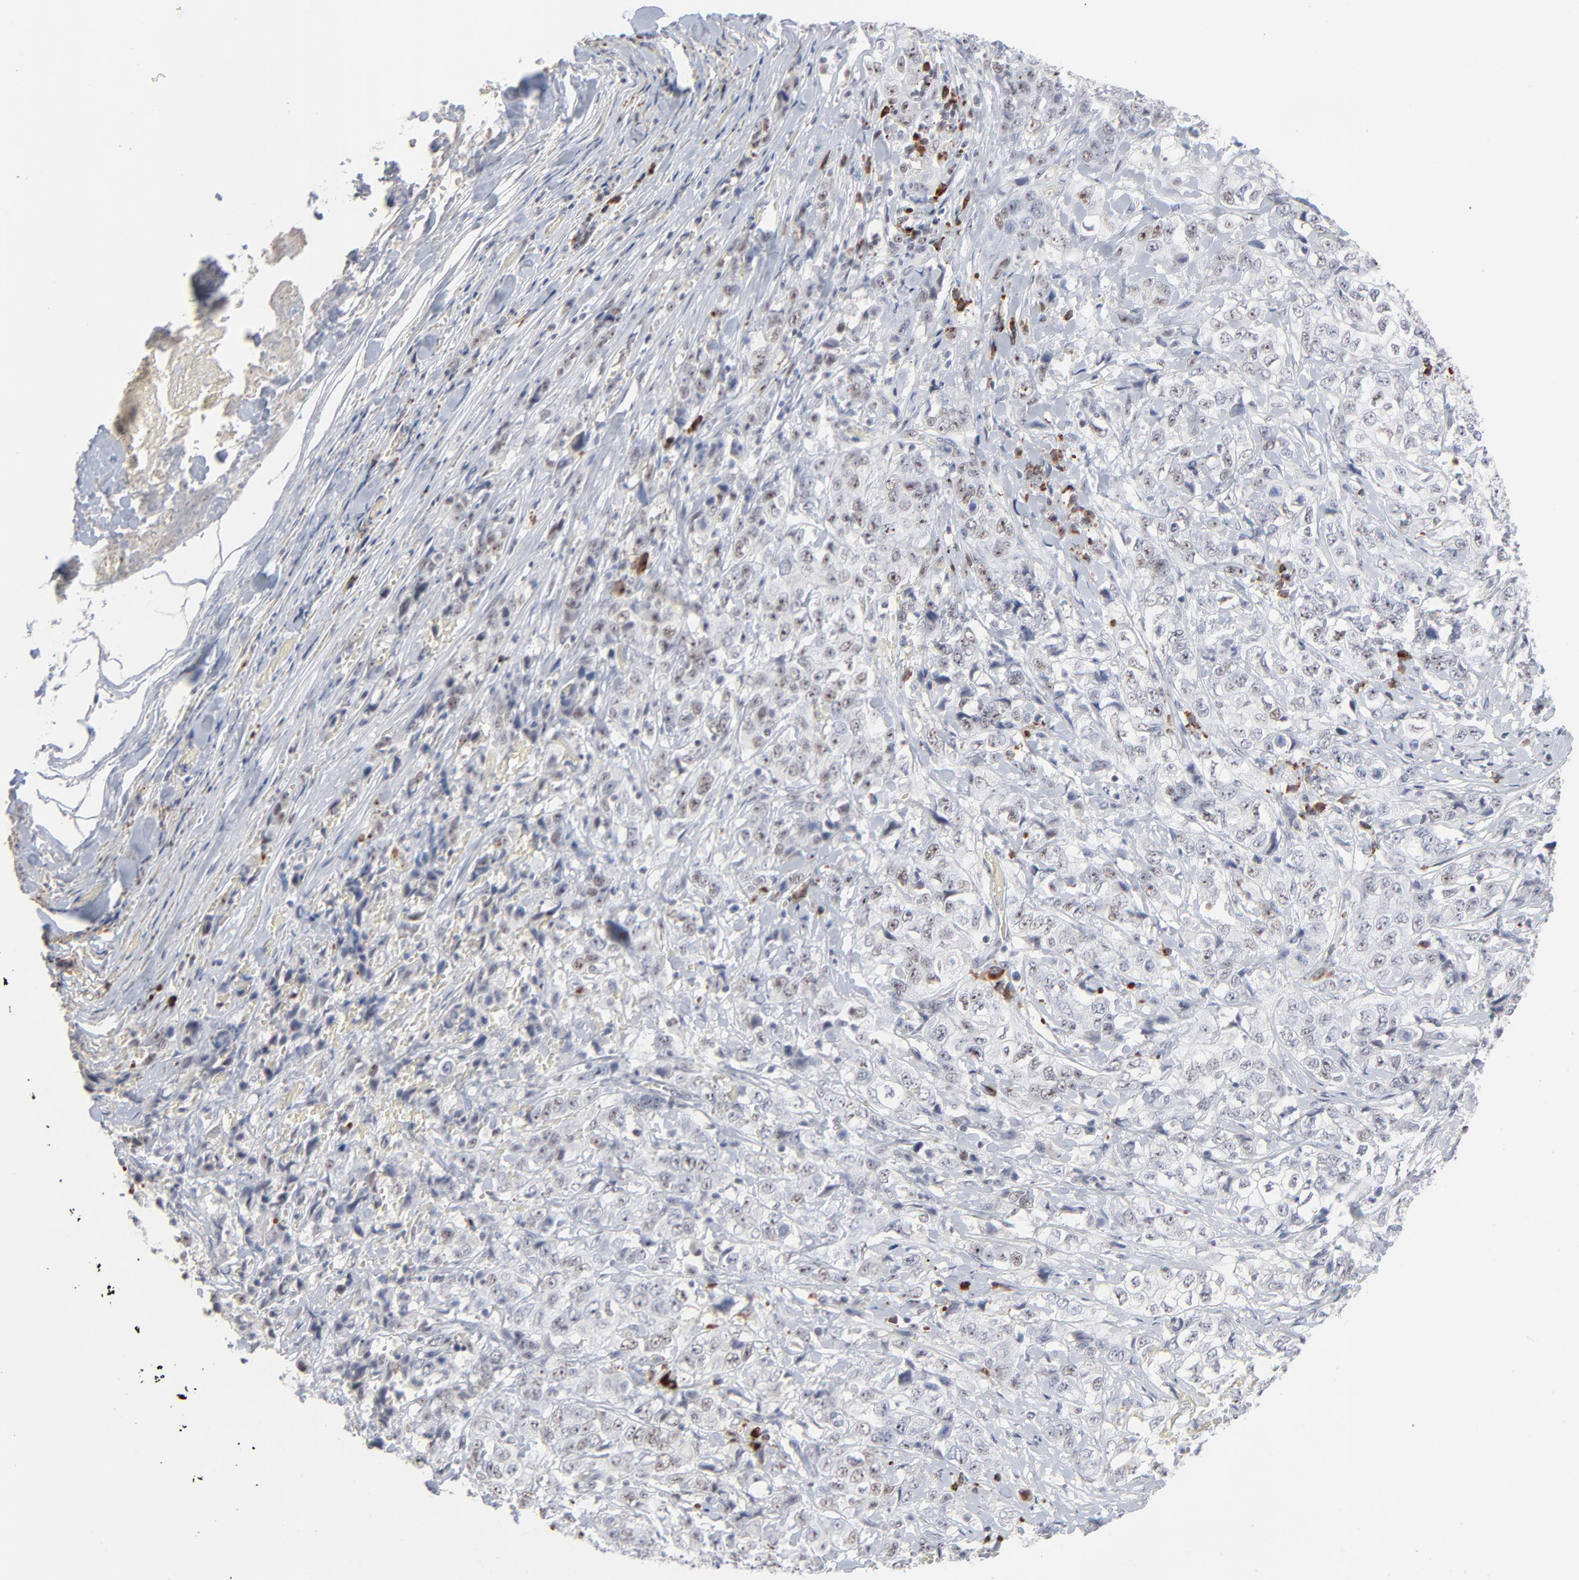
{"staining": {"intensity": "weak", "quantity": ">75%", "location": "nuclear"}, "tissue": "stomach cancer", "cell_type": "Tumor cells", "image_type": "cancer", "snomed": [{"axis": "morphology", "description": "Adenocarcinoma, NOS"}, {"axis": "topography", "description": "Stomach"}], "caption": "Immunohistochemistry (IHC) staining of stomach cancer, which shows low levels of weak nuclear staining in about >75% of tumor cells indicating weak nuclear protein expression. The staining was performed using DAB (3,3'-diaminobenzidine) (brown) for protein detection and nuclei were counterstained in hematoxylin (blue).", "gene": "MPHOSPH6", "patient": {"sex": "male", "age": 48}}